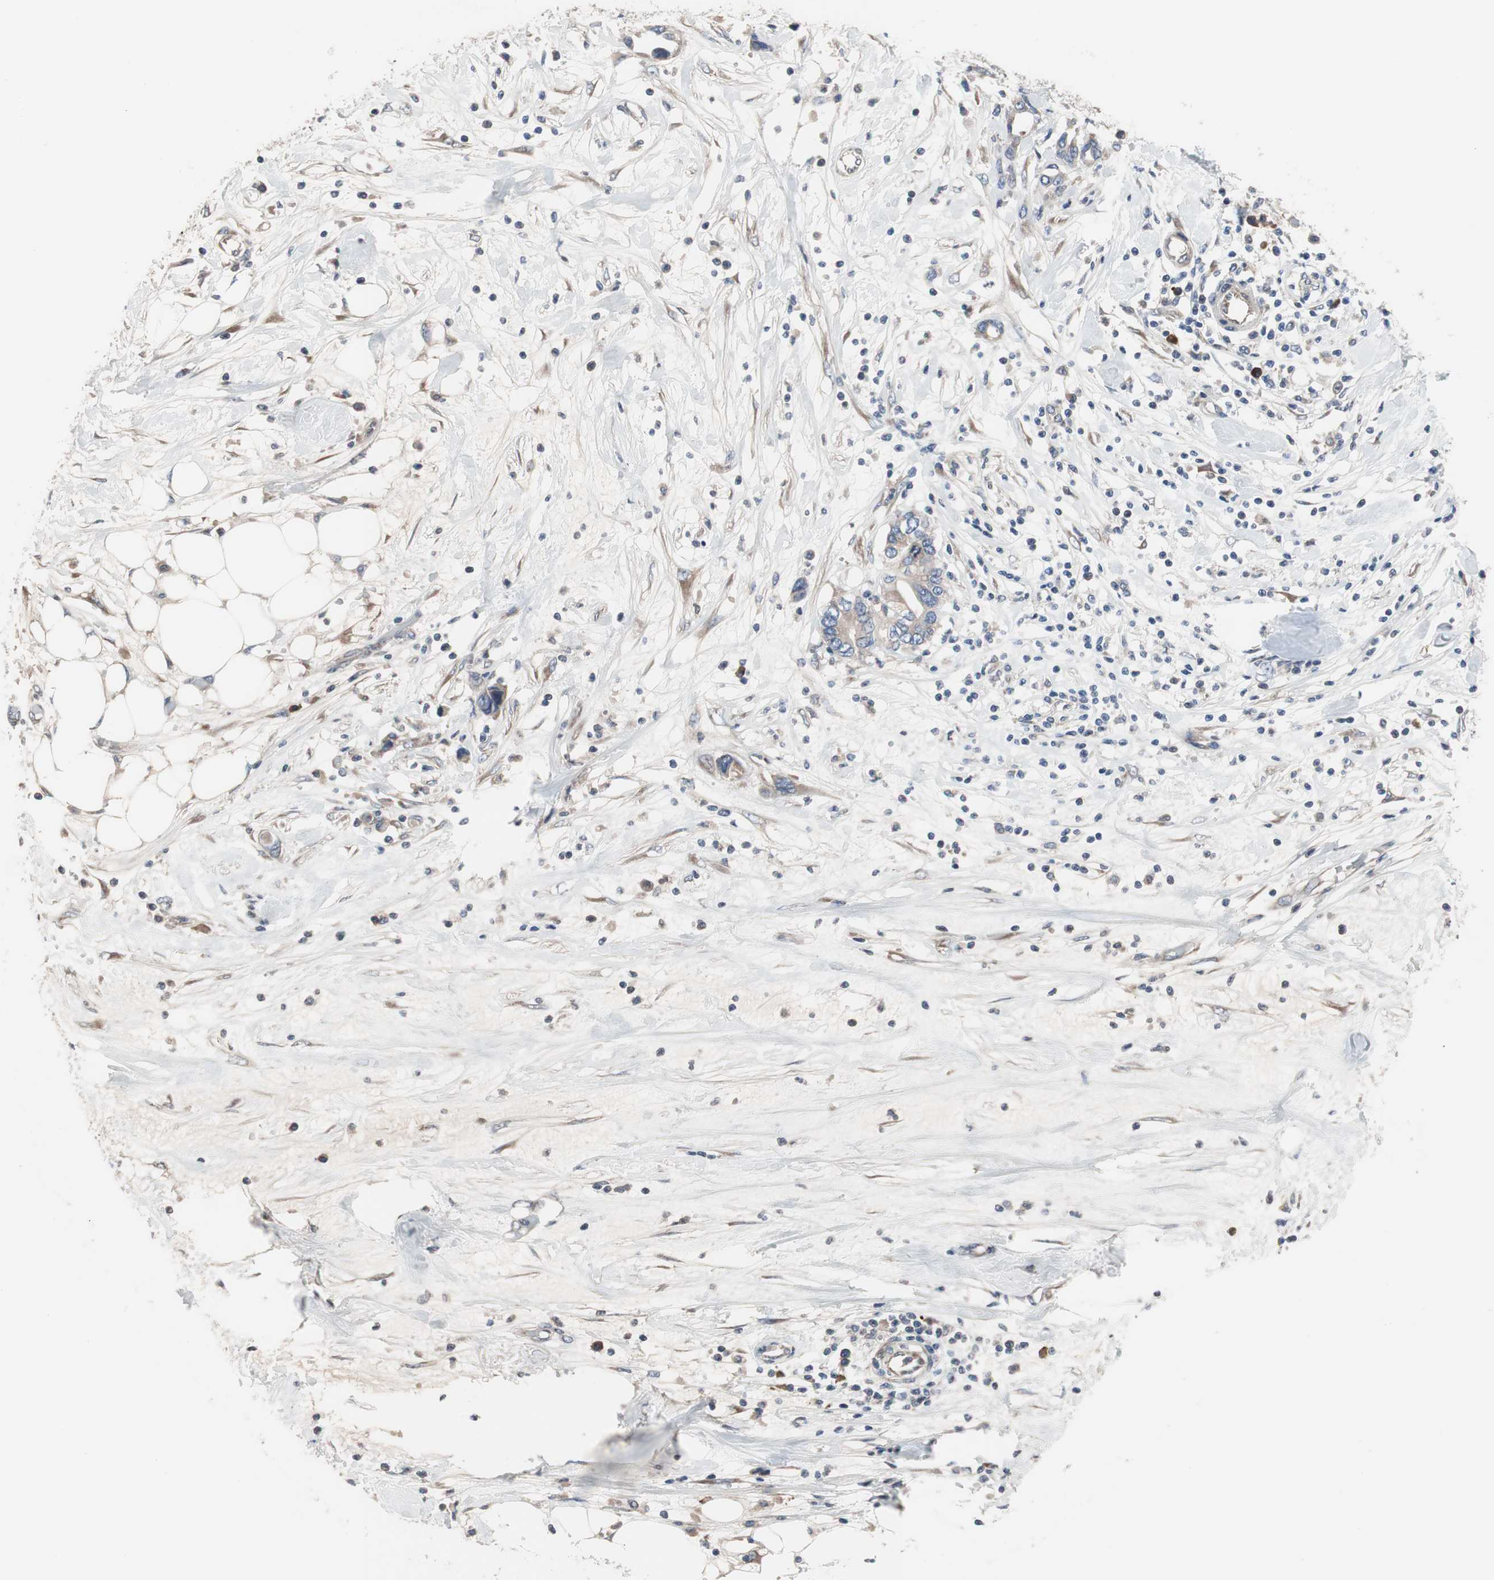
{"staining": {"intensity": "weak", "quantity": ">75%", "location": "cytoplasmic/membranous"}, "tissue": "pancreatic cancer", "cell_type": "Tumor cells", "image_type": "cancer", "snomed": [{"axis": "morphology", "description": "Adenocarcinoma, NOS"}, {"axis": "topography", "description": "Pancreas"}], "caption": "A histopathology image showing weak cytoplasmic/membranous positivity in about >75% of tumor cells in pancreatic adenocarcinoma, as visualized by brown immunohistochemical staining.", "gene": "KANSL1", "patient": {"sex": "female", "age": 57}}